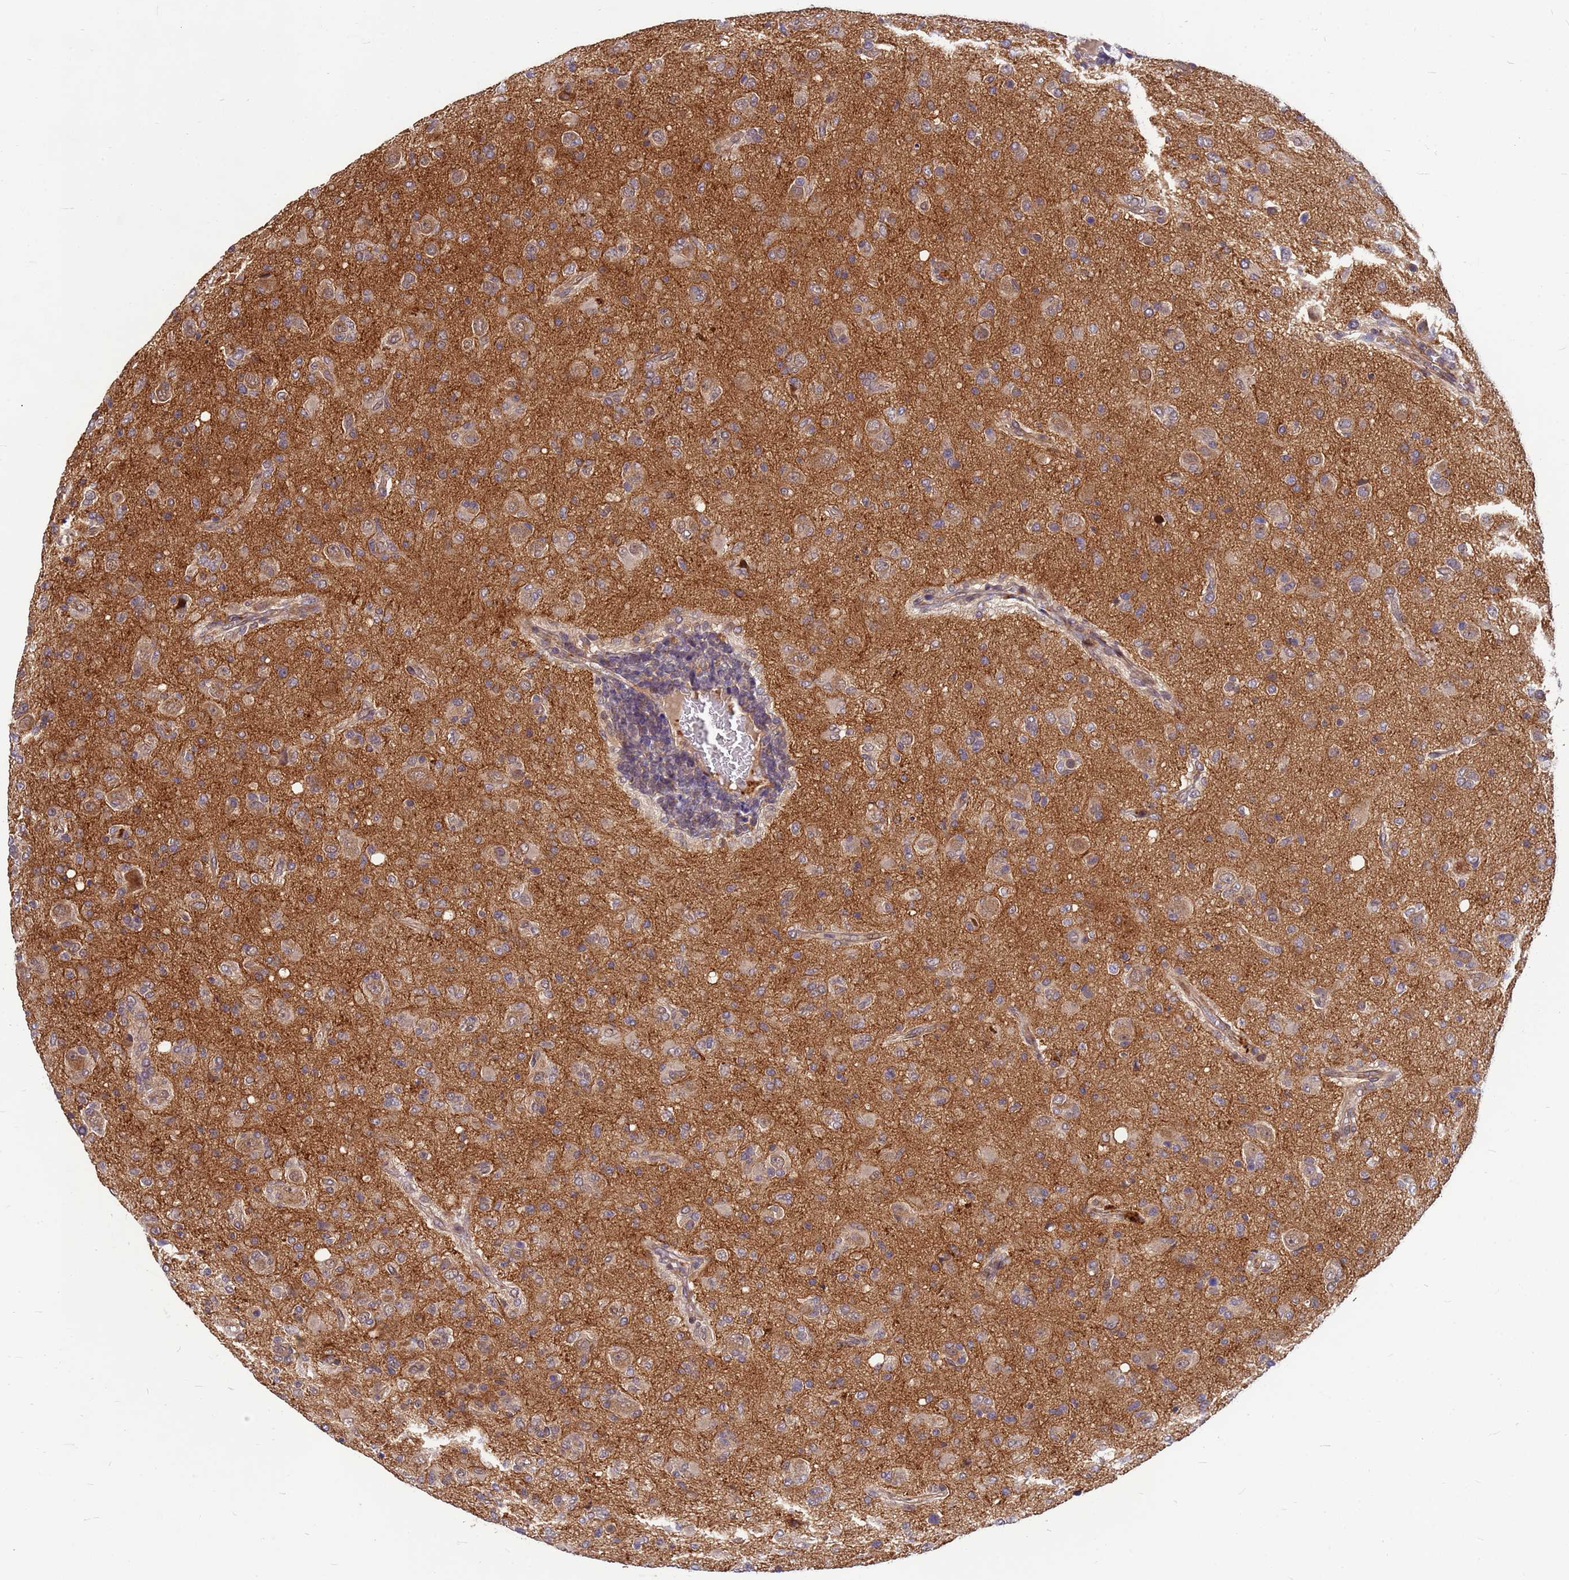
{"staining": {"intensity": "weak", "quantity": "<25%", "location": "cytoplasmic/membranous"}, "tissue": "glioma", "cell_type": "Tumor cells", "image_type": "cancer", "snomed": [{"axis": "morphology", "description": "Glioma, malignant, High grade"}, {"axis": "topography", "description": "Brain"}], "caption": "Immunohistochemistry micrograph of human high-grade glioma (malignant) stained for a protein (brown), which exhibits no positivity in tumor cells.", "gene": "DUS4L", "patient": {"sex": "female", "age": 57}}